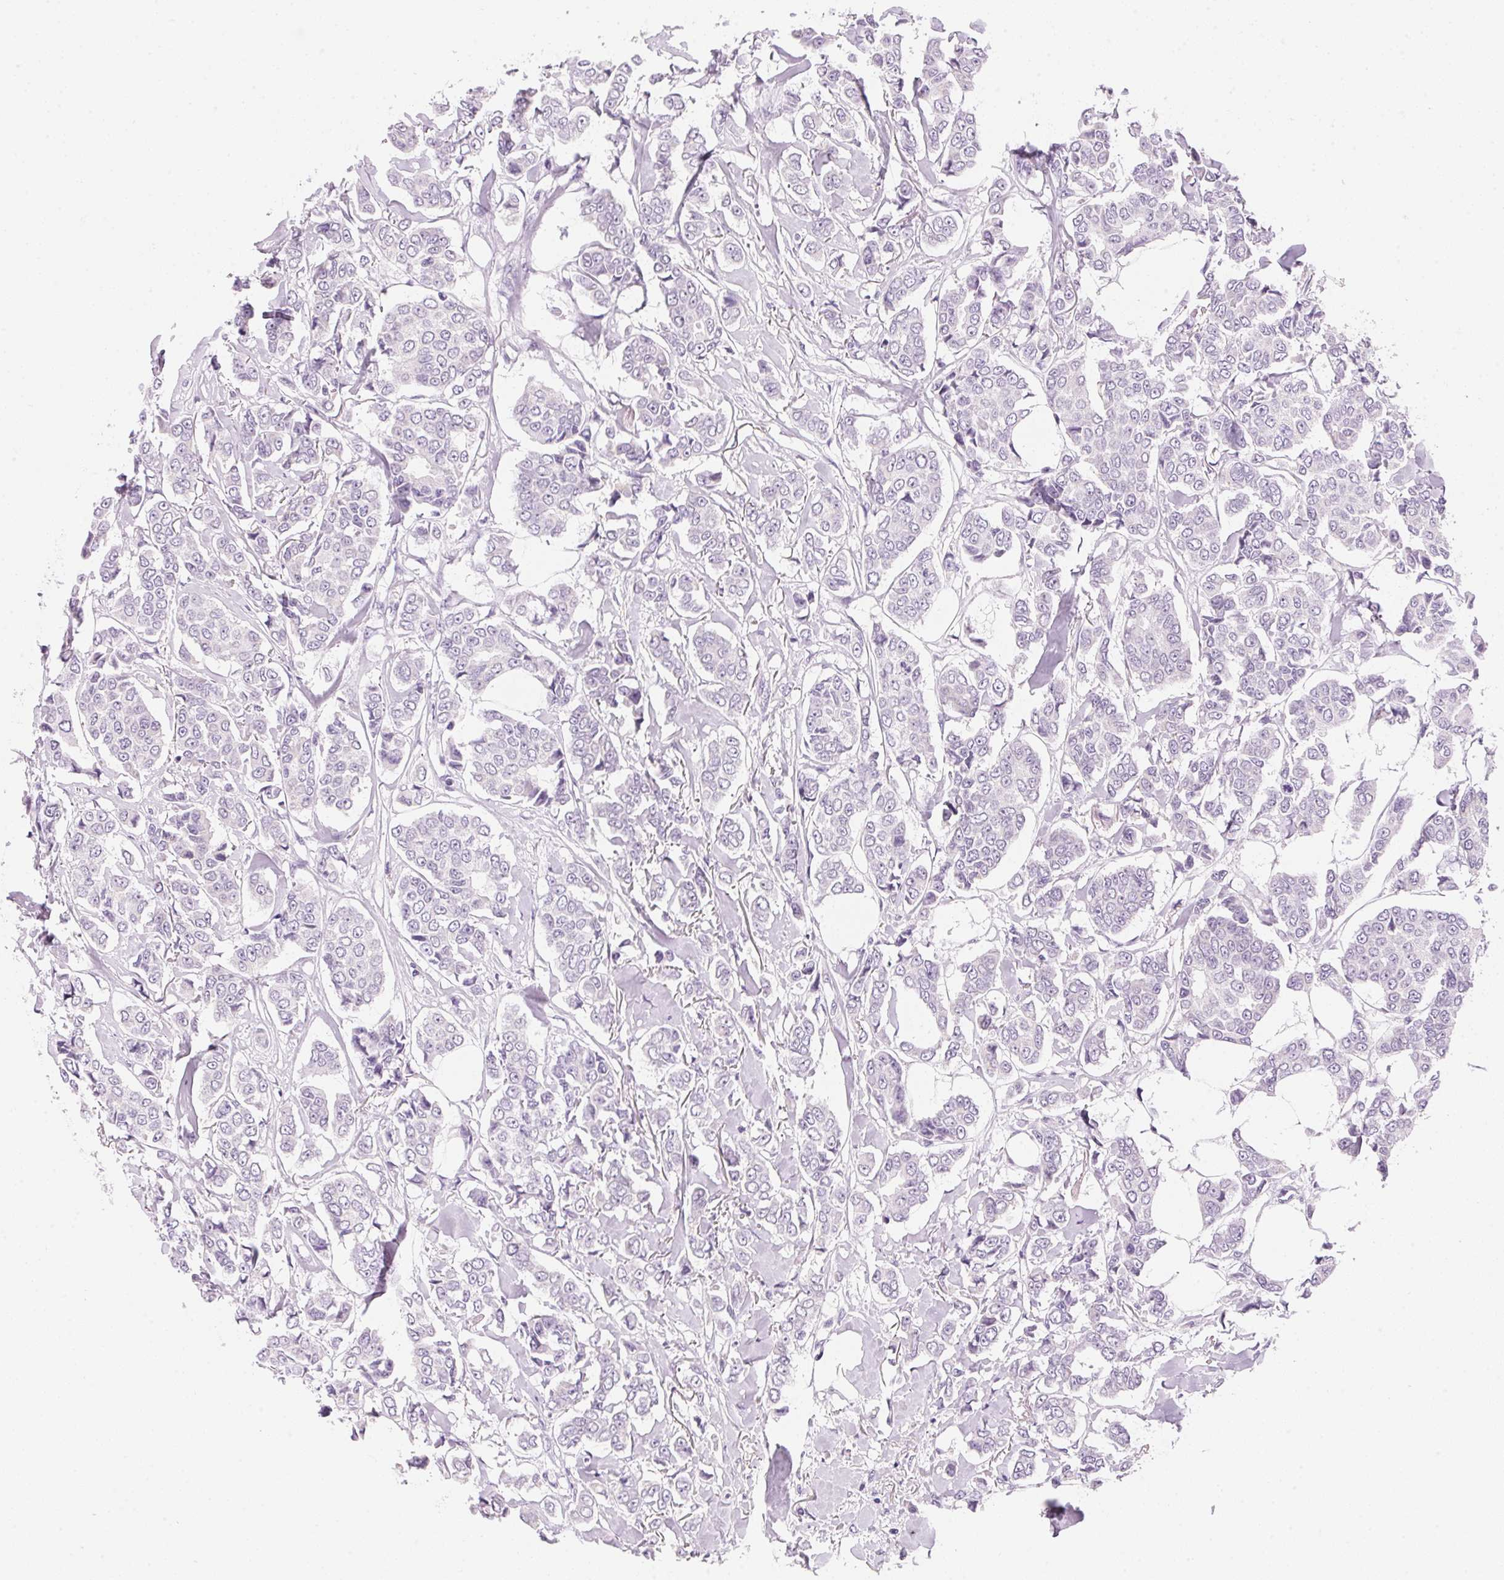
{"staining": {"intensity": "negative", "quantity": "none", "location": "none"}, "tissue": "breast cancer", "cell_type": "Tumor cells", "image_type": "cancer", "snomed": [{"axis": "morphology", "description": "Duct carcinoma"}, {"axis": "topography", "description": "Breast"}], "caption": "This is an IHC micrograph of human breast cancer (intraductal carcinoma). There is no expression in tumor cells.", "gene": "HSD17B2", "patient": {"sex": "female", "age": 94}}